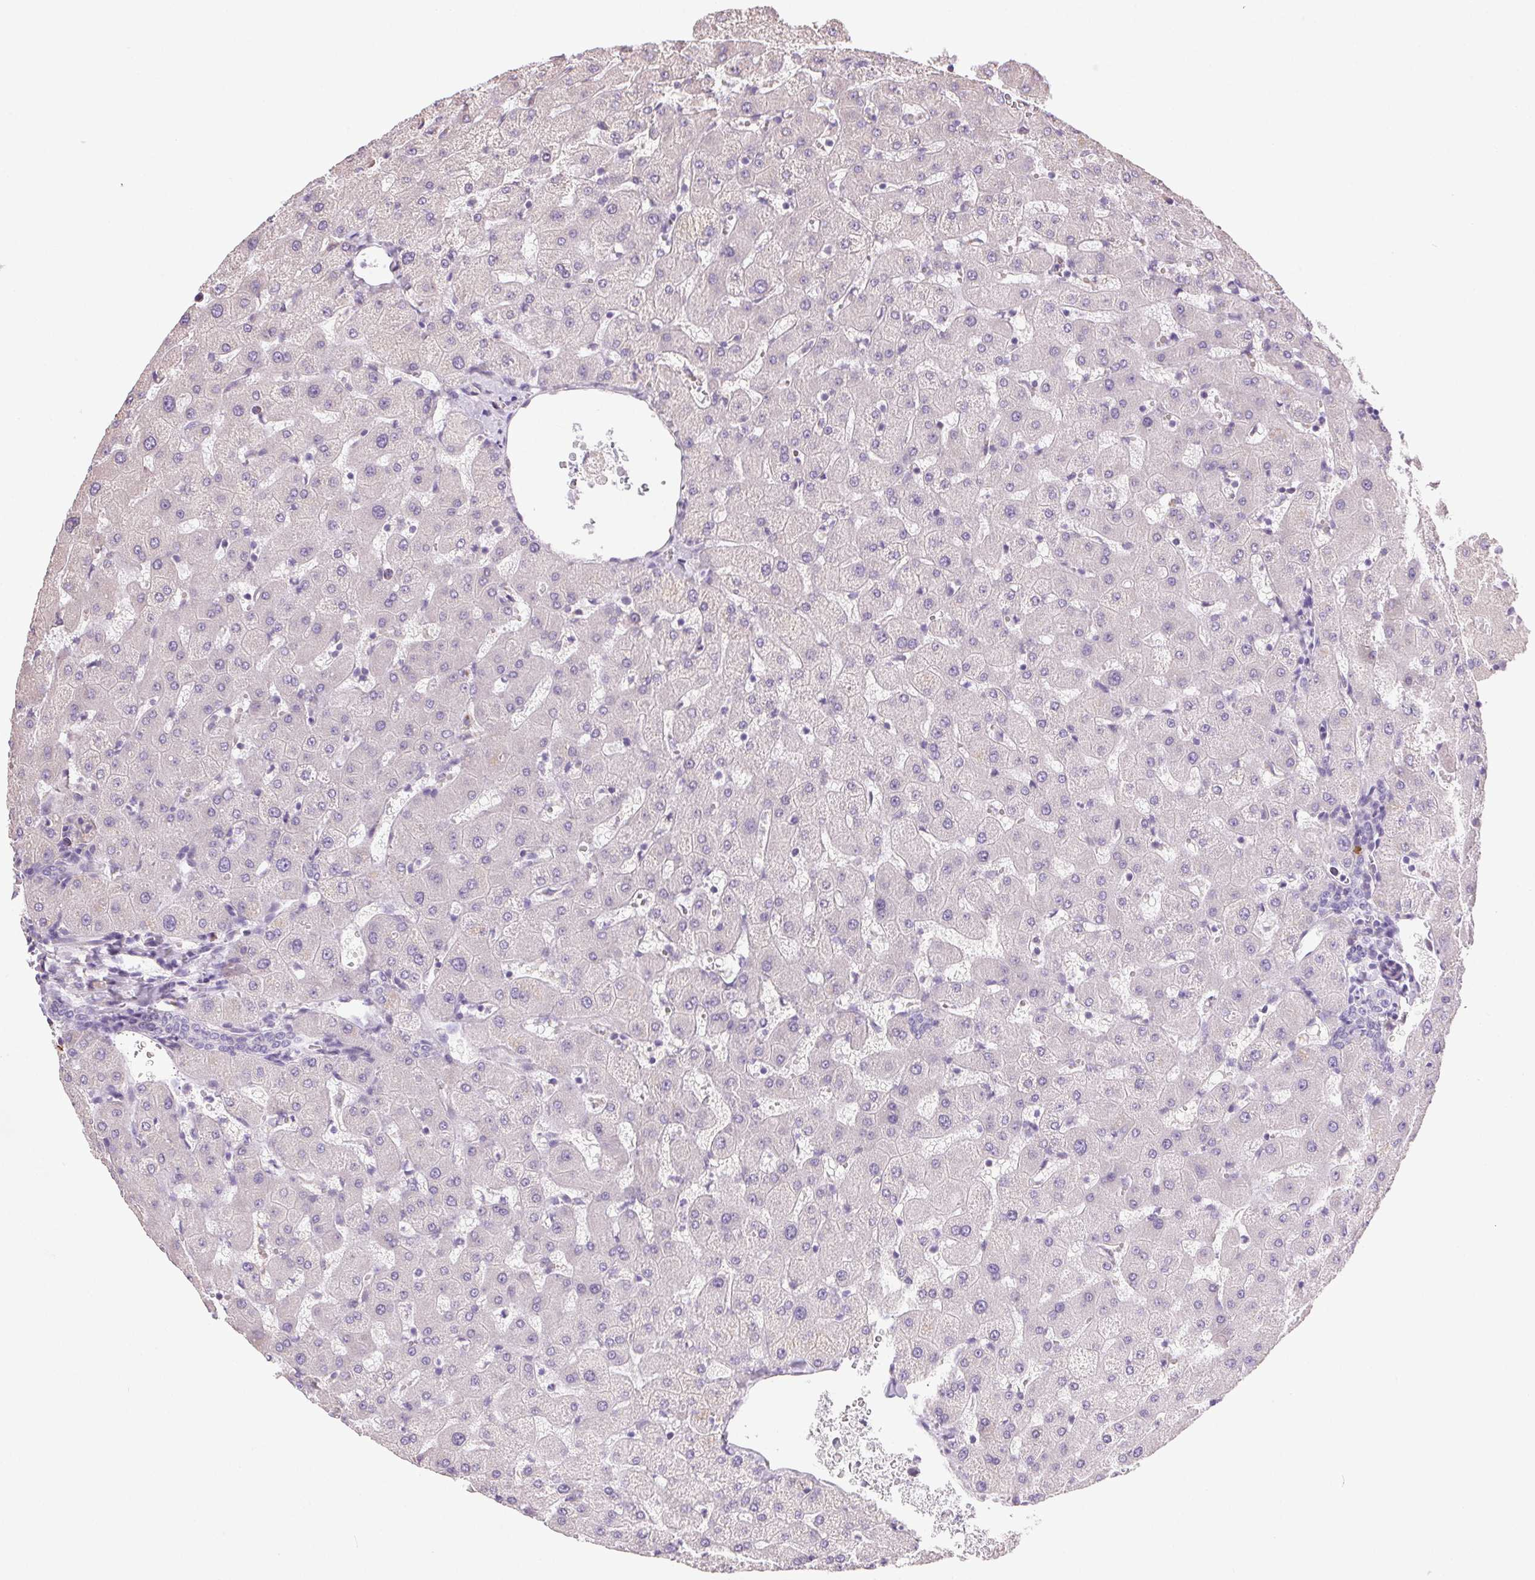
{"staining": {"intensity": "negative", "quantity": "none", "location": "none"}, "tissue": "liver", "cell_type": "Cholangiocytes", "image_type": "normal", "snomed": [{"axis": "morphology", "description": "Normal tissue, NOS"}, {"axis": "topography", "description": "Liver"}], "caption": "A micrograph of liver stained for a protein displays no brown staining in cholangiocytes. The staining is performed using DAB (3,3'-diaminobenzidine) brown chromogen with nuclei counter-stained in using hematoxylin.", "gene": "SNX31", "patient": {"sex": "female", "age": 63}}